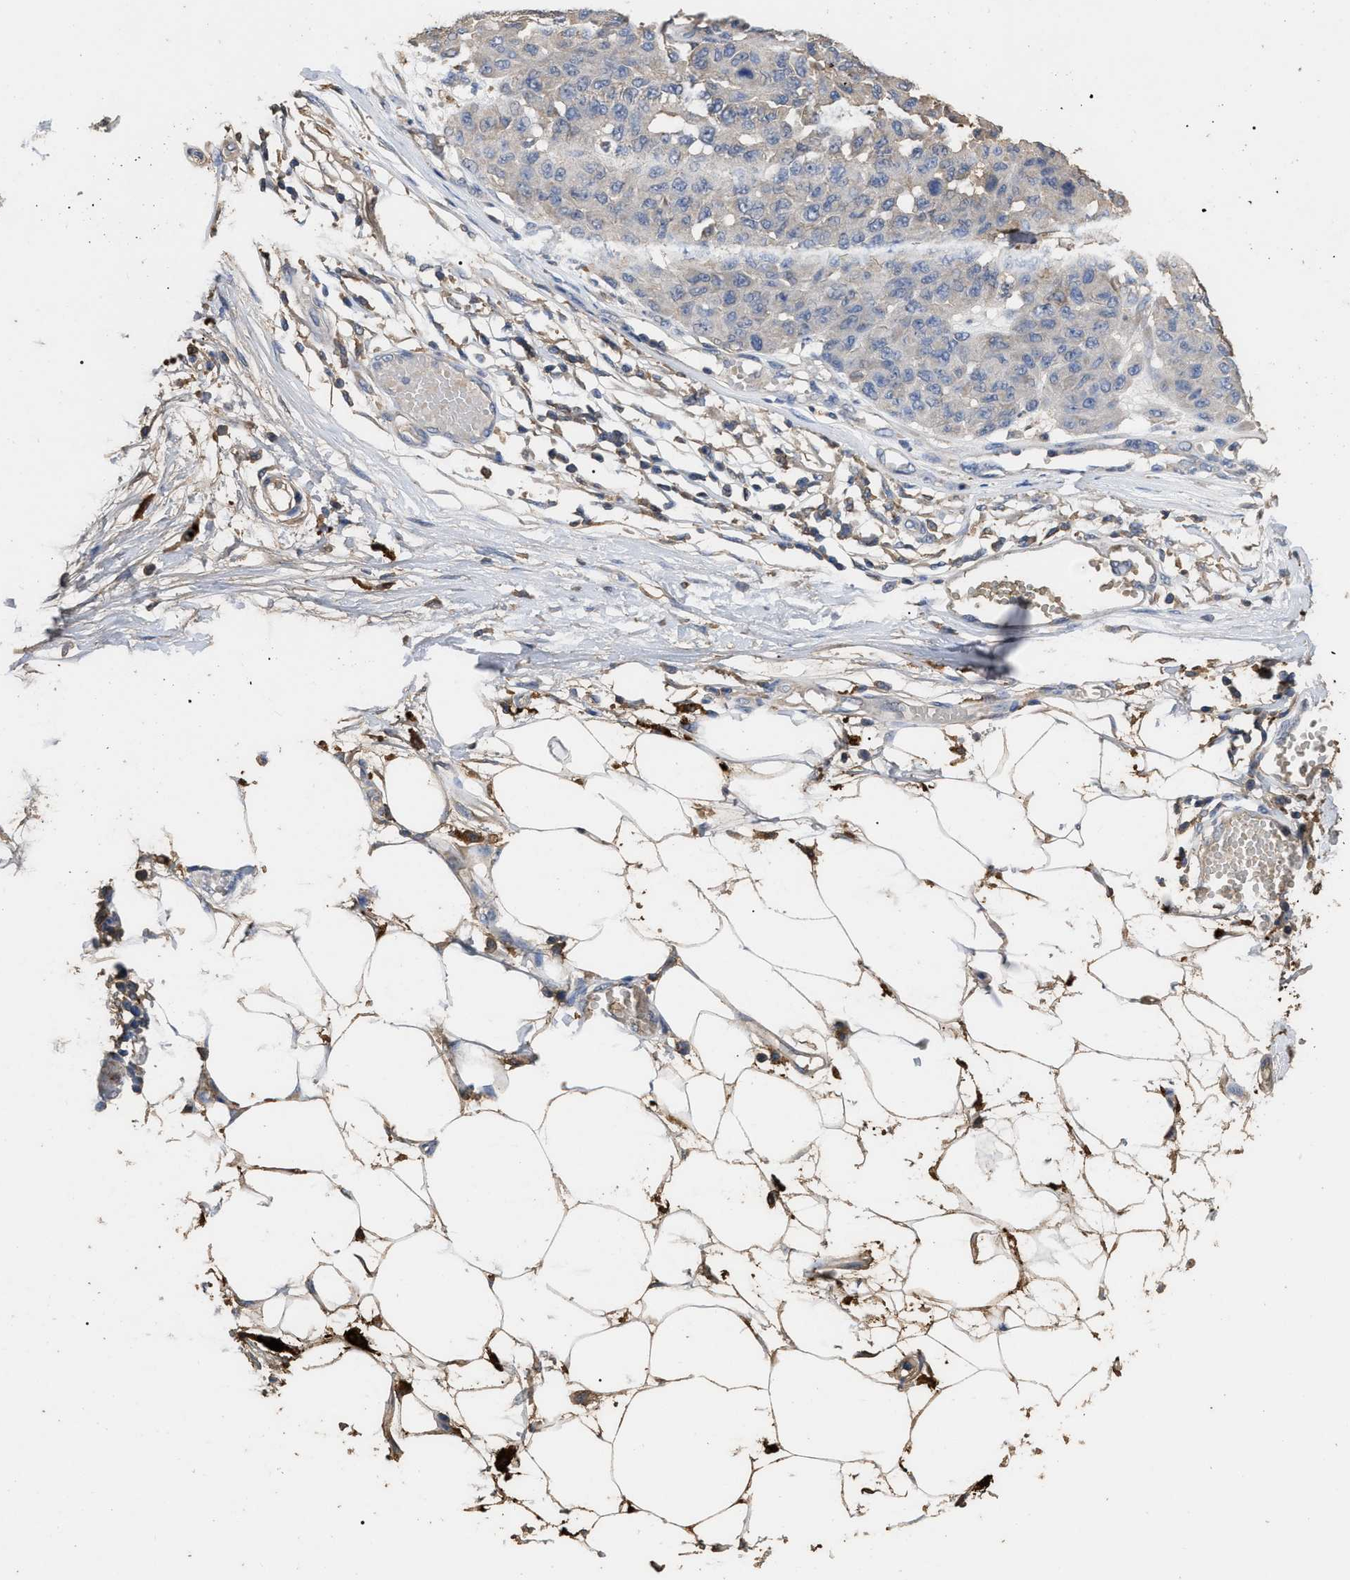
{"staining": {"intensity": "negative", "quantity": "none", "location": "none"}, "tissue": "melanoma", "cell_type": "Tumor cells", "image_type": "cancer", "snomed": [{"axis": "morphology", "description": "Normal tissue, NOS"}, {"axis": "morphology", "description": "Malignant melanoma, NOS"}, {"axis": "topography", "description": "Skin"}], "caption": "The photomicrograph displays no significant staining in tumor cells of malignant melanoma.", "gene": "GPR179", "patient": {"sex": "male", "age": 62}}